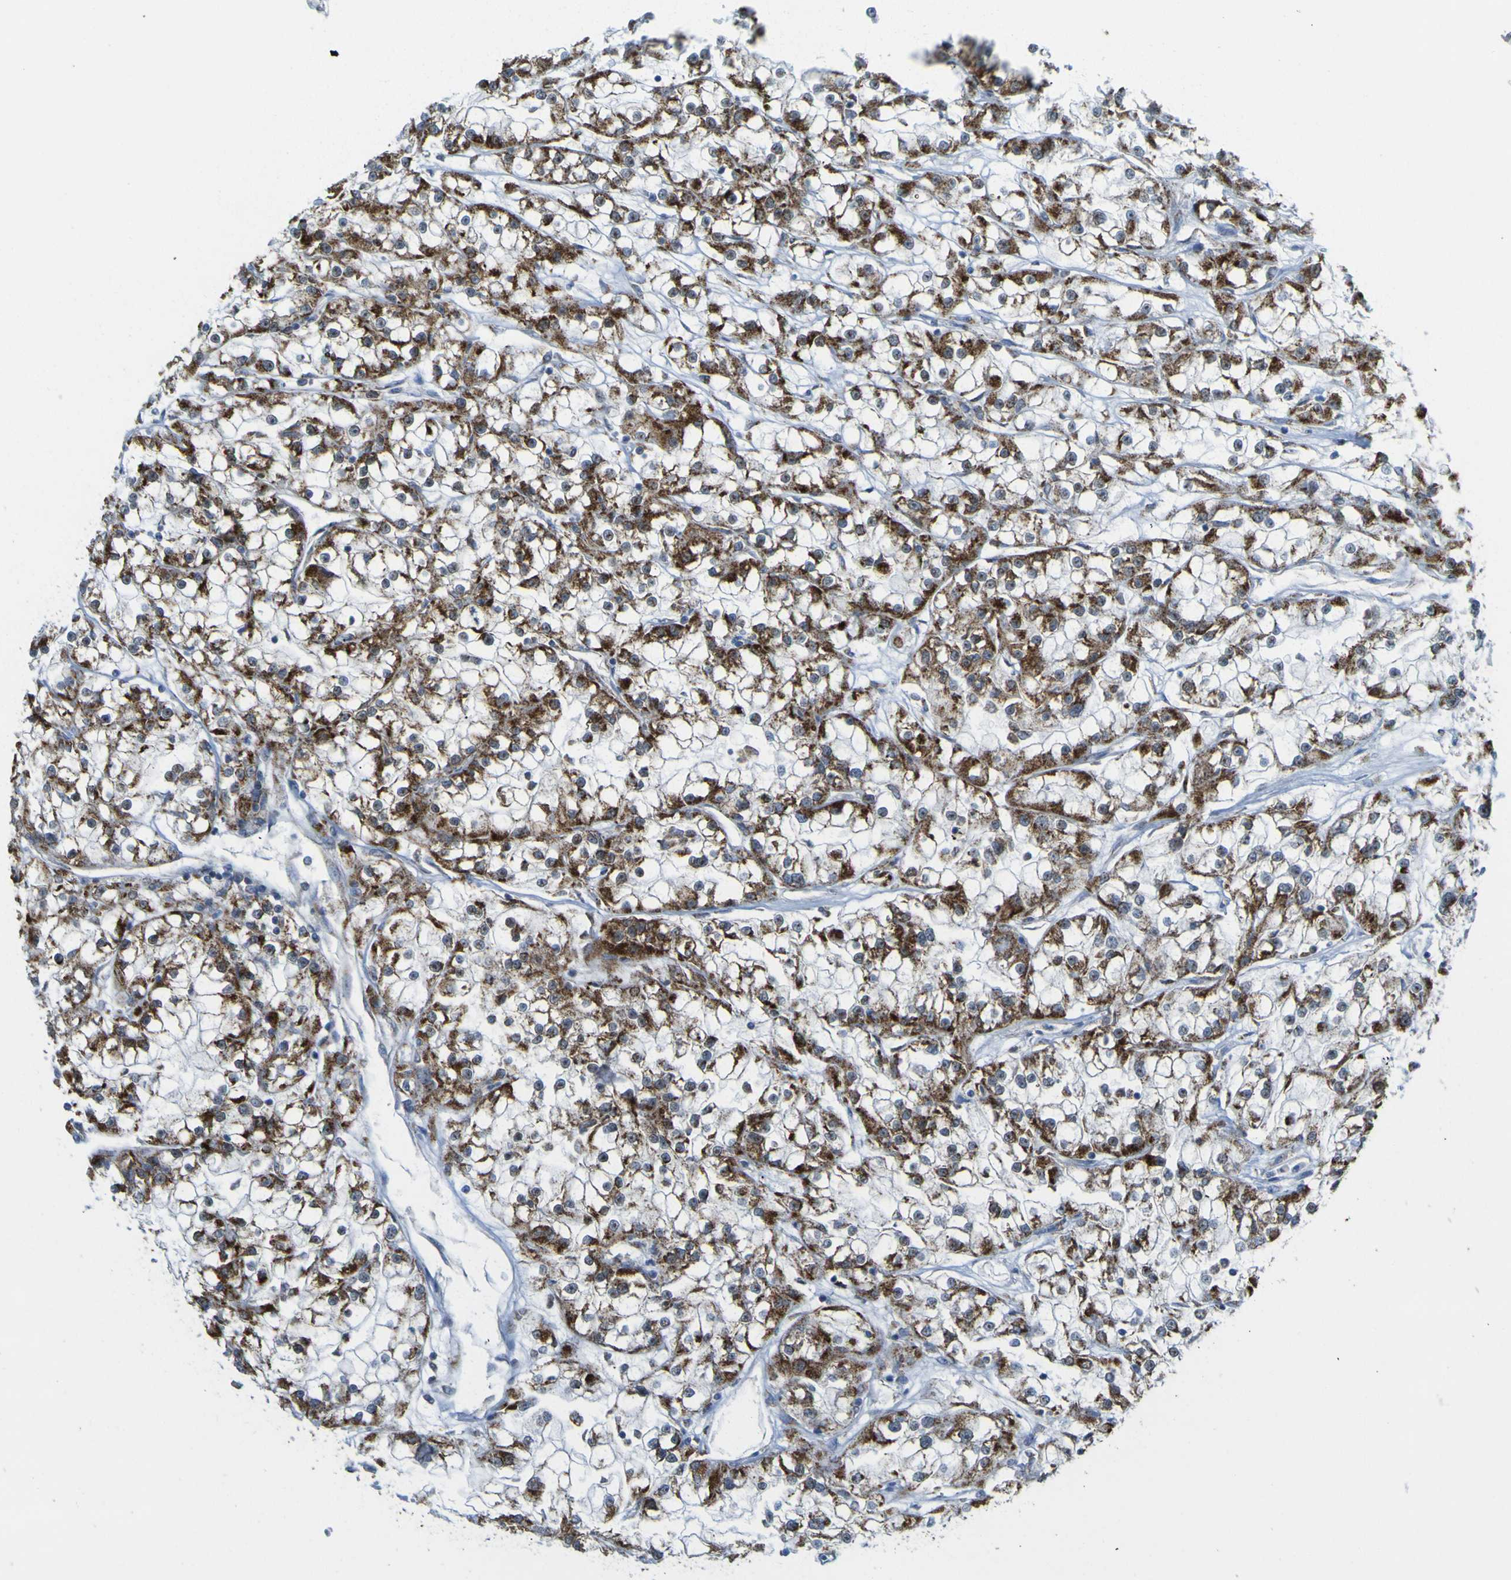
{"staining": {"intensity": "strong", "quantity": ">75%", "location": "cytoplasmic/membranous"}, "tissue": "renal cancer", "cell_type": "Tumor cells", "image_type": "cancer", "snomed": [{"axis": "morphology", "description": "Adenocarcinoma, NOS"}, {"axis": "topography", "description": "Kidney"}], "caption": "Immunohistochemical staining of human adenocarcinoma (renal) exhibits high levels of strong cytoplasmic/membranous positivity in approximately >75% of tumor cells.", "gene": "ACBD5", "patient": {"sex": "female", "age": 52}}